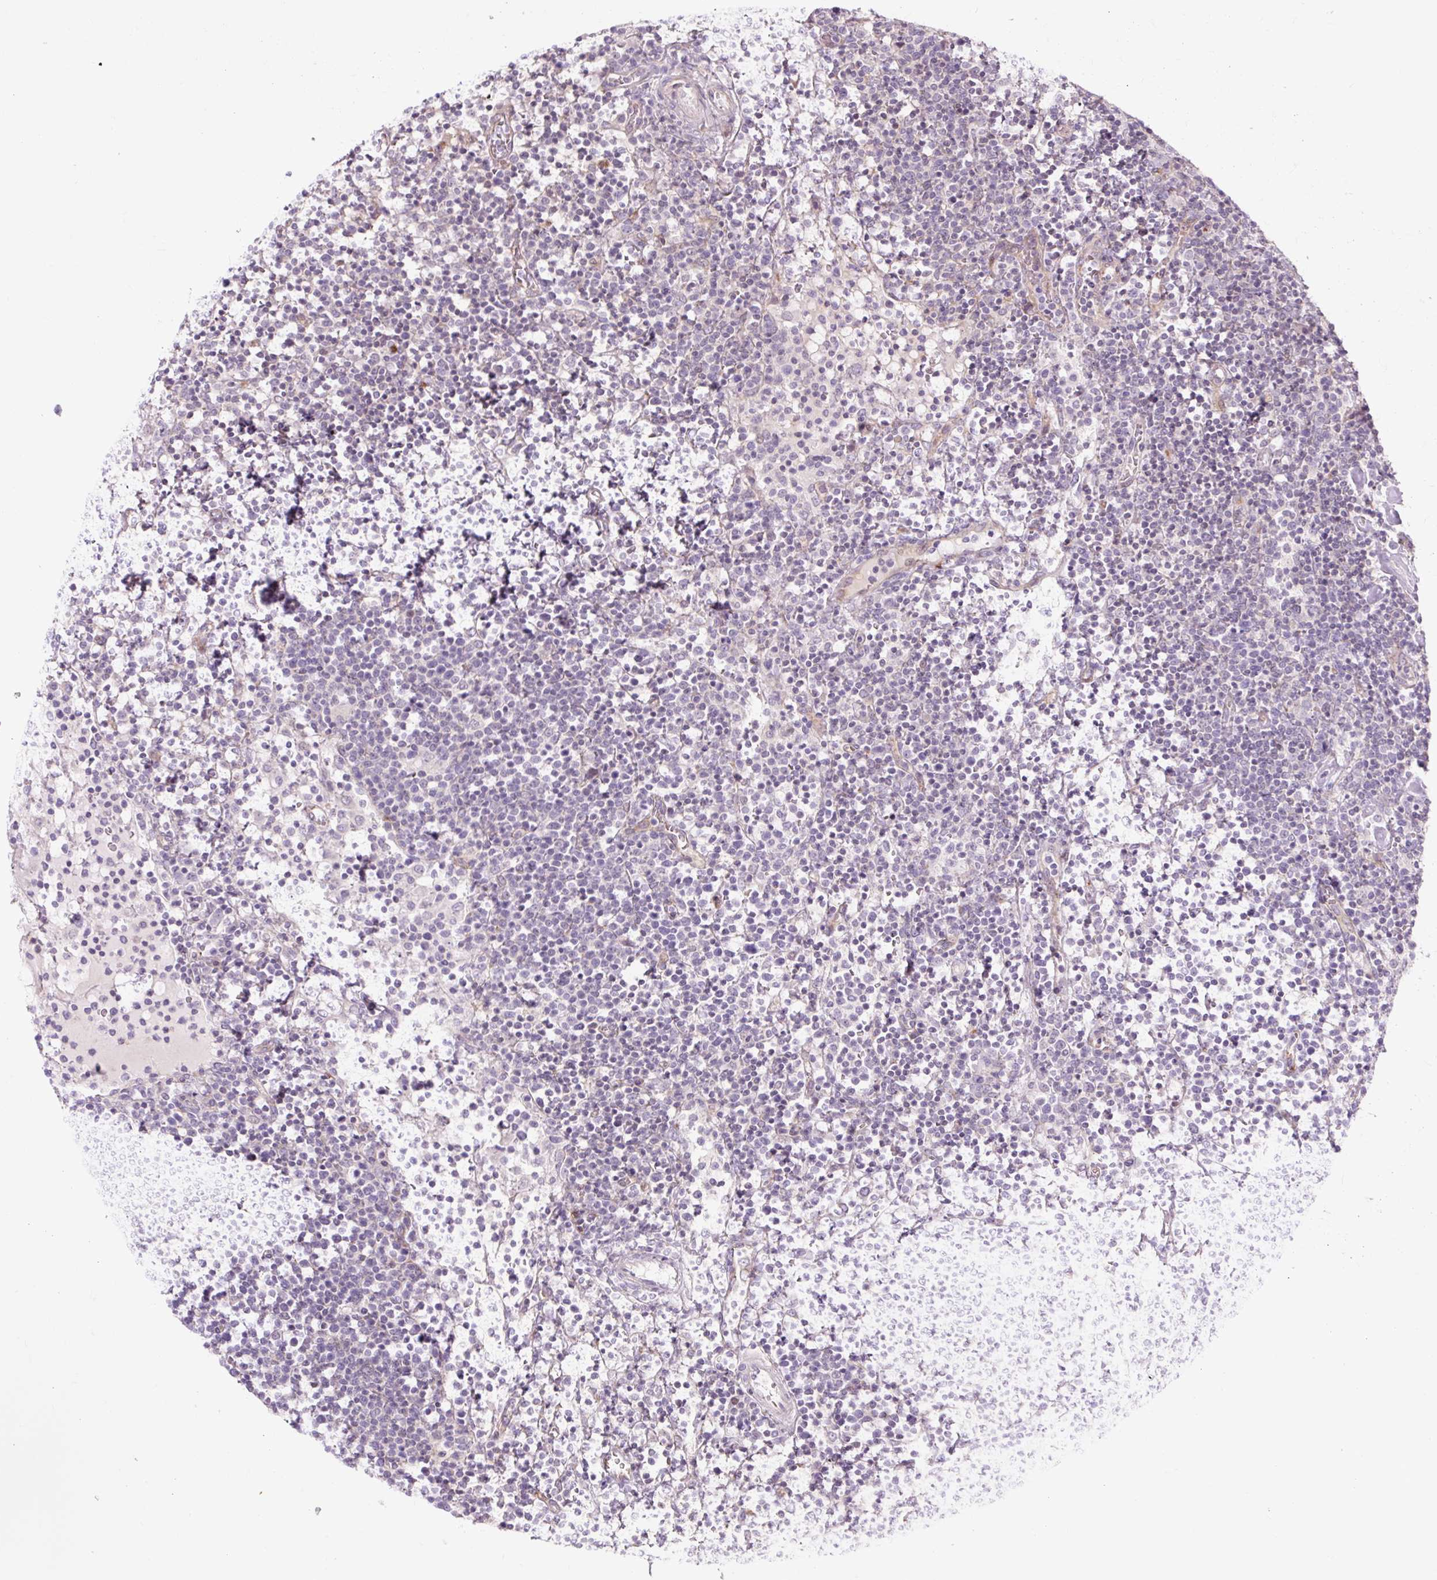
{"staining": {"intensity": "negative", "quantity": "none", "location": "none"}, "tissue": "lymphoma", "cell_type": "Tumor cells", "image_type": "cancer", "snomed": [{"axis": "morphology", "description": "Malignant lymphoma, non-Hodgkin's type, High grade"}, {"axis": "topography", "description": "Lymph node"}], "caption": "IHC micrograph of high-grade malignant lymphoma, non-Hodgkin's type stained for a protein (brown), which displays no expression in tumor cells.", "gene": "ZNF35", "patient": {"sex": "male", "age": 61}}